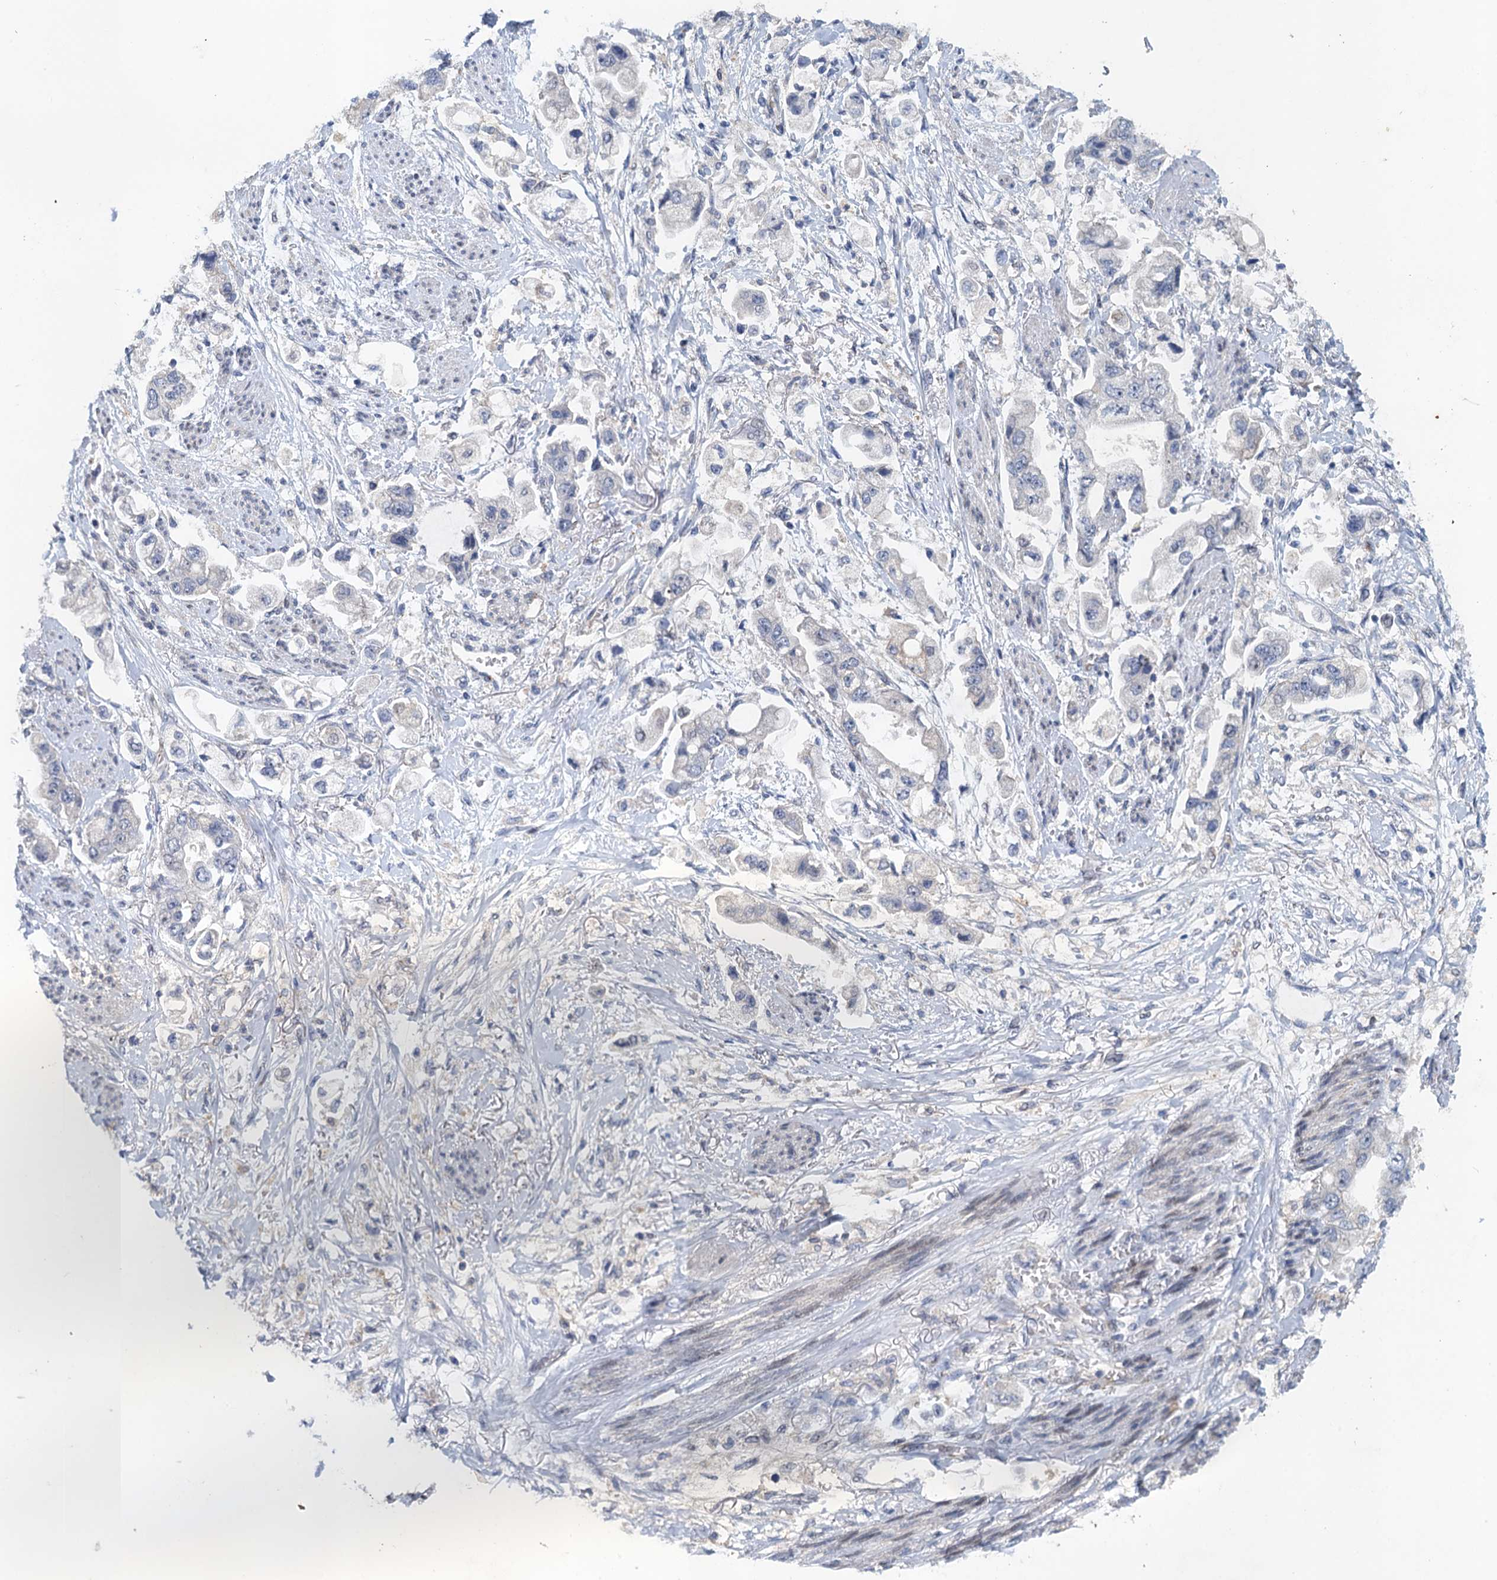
{"staining": {"intensity": "negative", "quantity": "none", "location": "none"}, "tissue": "stomach cancer", "cell_type": "Tumor cells", "image_type": "cancer", "snomed": [{"axis": "morphology", "description": "Adenocarcinoma, NOS"}, {"axis": "topography", "description": "Stomach"}], "caption": "Immunohistochemistry (IHC) histopathology image of neoplastic tissue: human stomach cancer stained with DAB (3,3'-diaminobenzidine) reveals no significant protein staining in tumor cells.", "gene": "NBEA", "patient": {"sex": "male", "age": 62}}